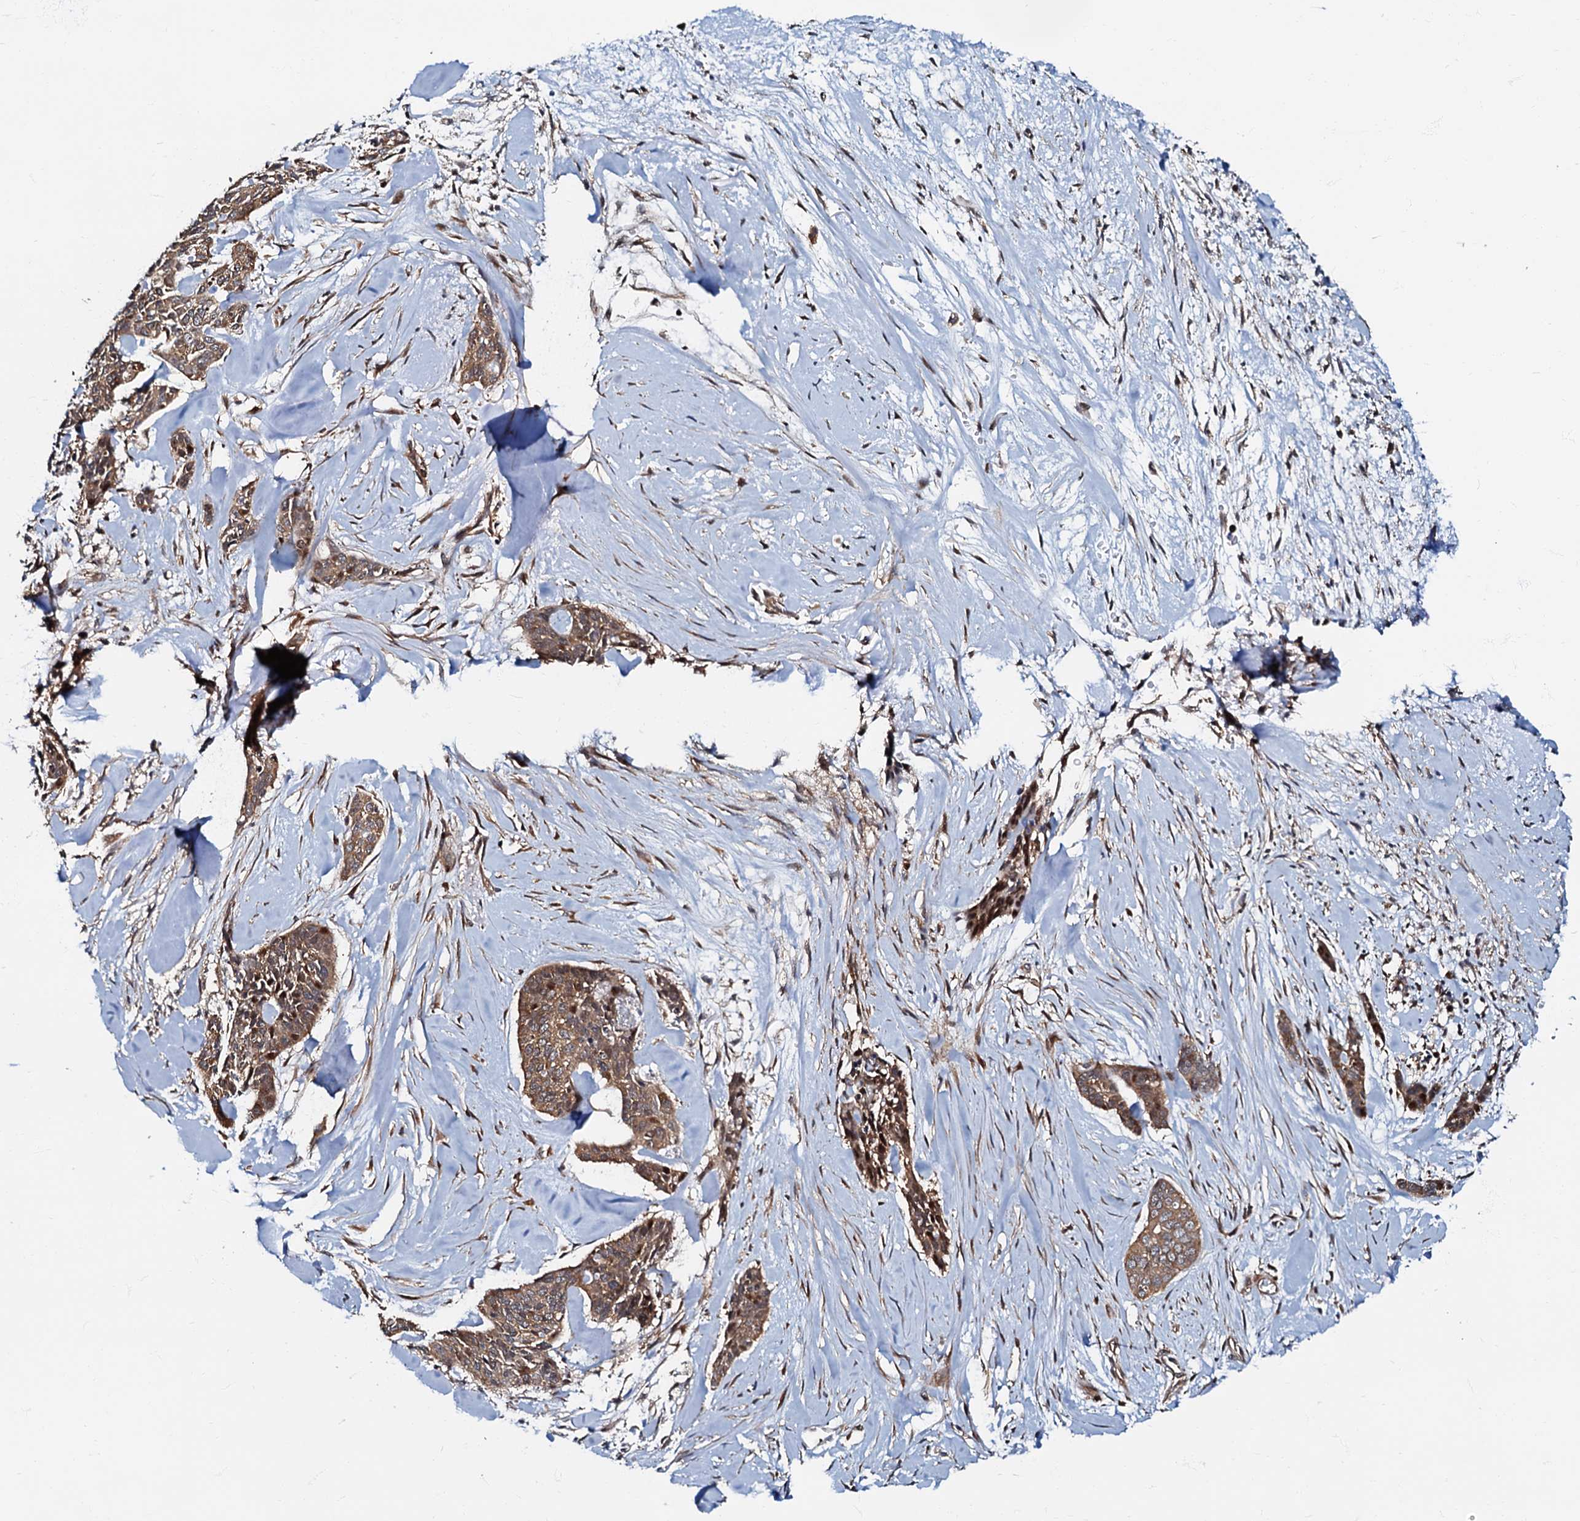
{"staining": {"intensity": "moderate", "quantity": ">75%", "location": "cytoplasmic/membranous"}, "tissue": "skin cancer", "cell_type": "Tumor cells", "image_type": "cancer", "snomed": [{"axis": "morphology", "description": "Basal cell carcinoma"}, {"axis": "topography", "description": "Skin"}], "caption": "This micrograph demonstrates immunohistochemistry (IHC) staining of human skin cancer, with medium moderate cytoplasmic/membranous expression in about >75% of tumor cells.", "gene": "OSBP", "patient": {"sex": "female", "age": 64}}